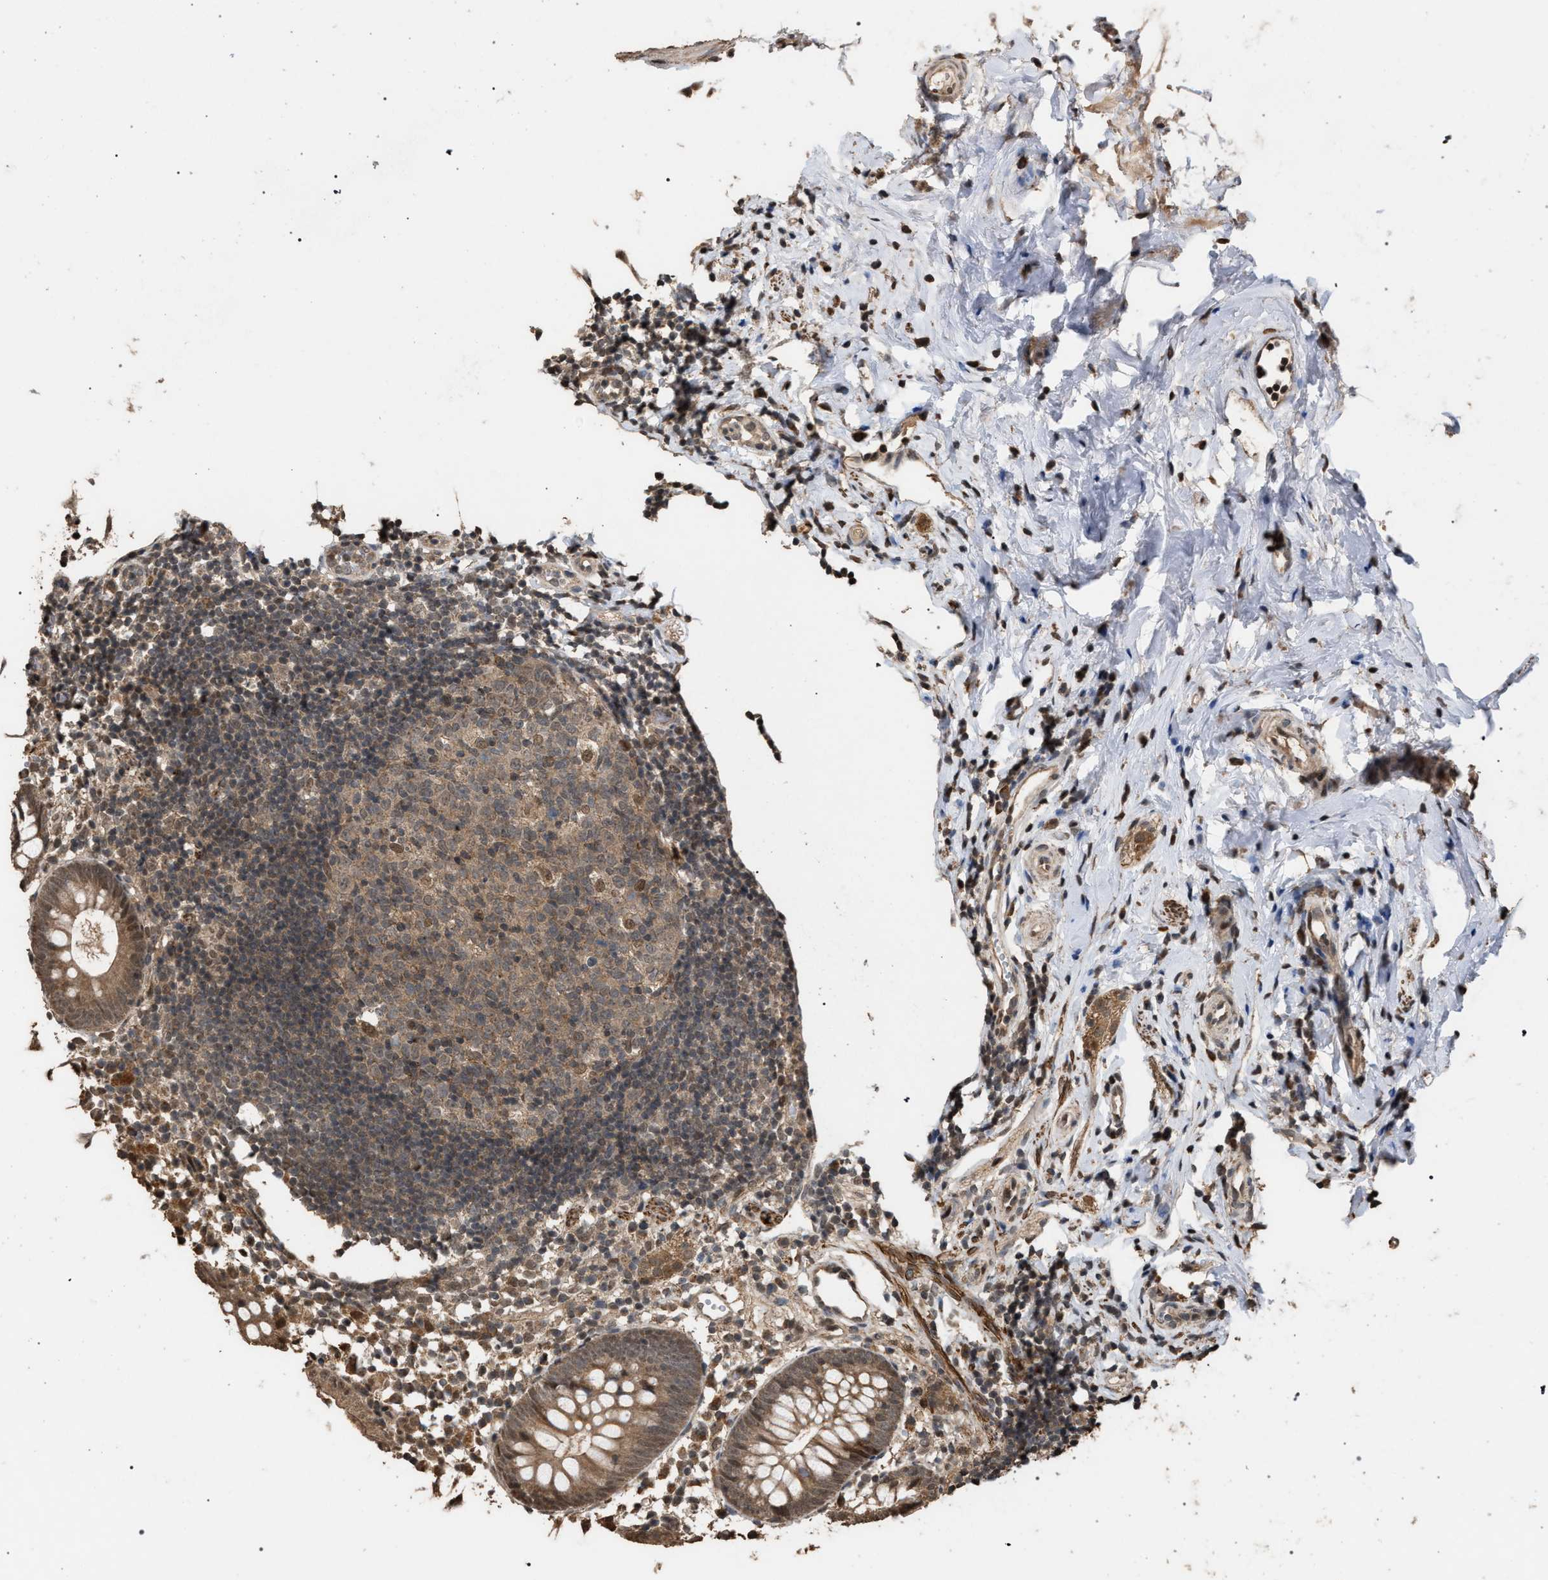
{"staining": {"intensity": "moderate", "quantity": ">75%", "location": "cytoplasmic/membranous"}, "tissue": "appendix", "cell_type": "Glandular cells", "image_type": "normal", "snomed": [{"axis": "morphology", "description": "Normal tissue, NOS"}, {"axis": "topography", "description": "Appendix"}], "caption": "This is an image of immunohistochemistry (IHC) staining of unremarkable appendix, which shows moderate expression in the cytoplasmic/membranous of glandular cells.", "gene": "NAA35", "patient": {"sex": "female", "age": 20}}